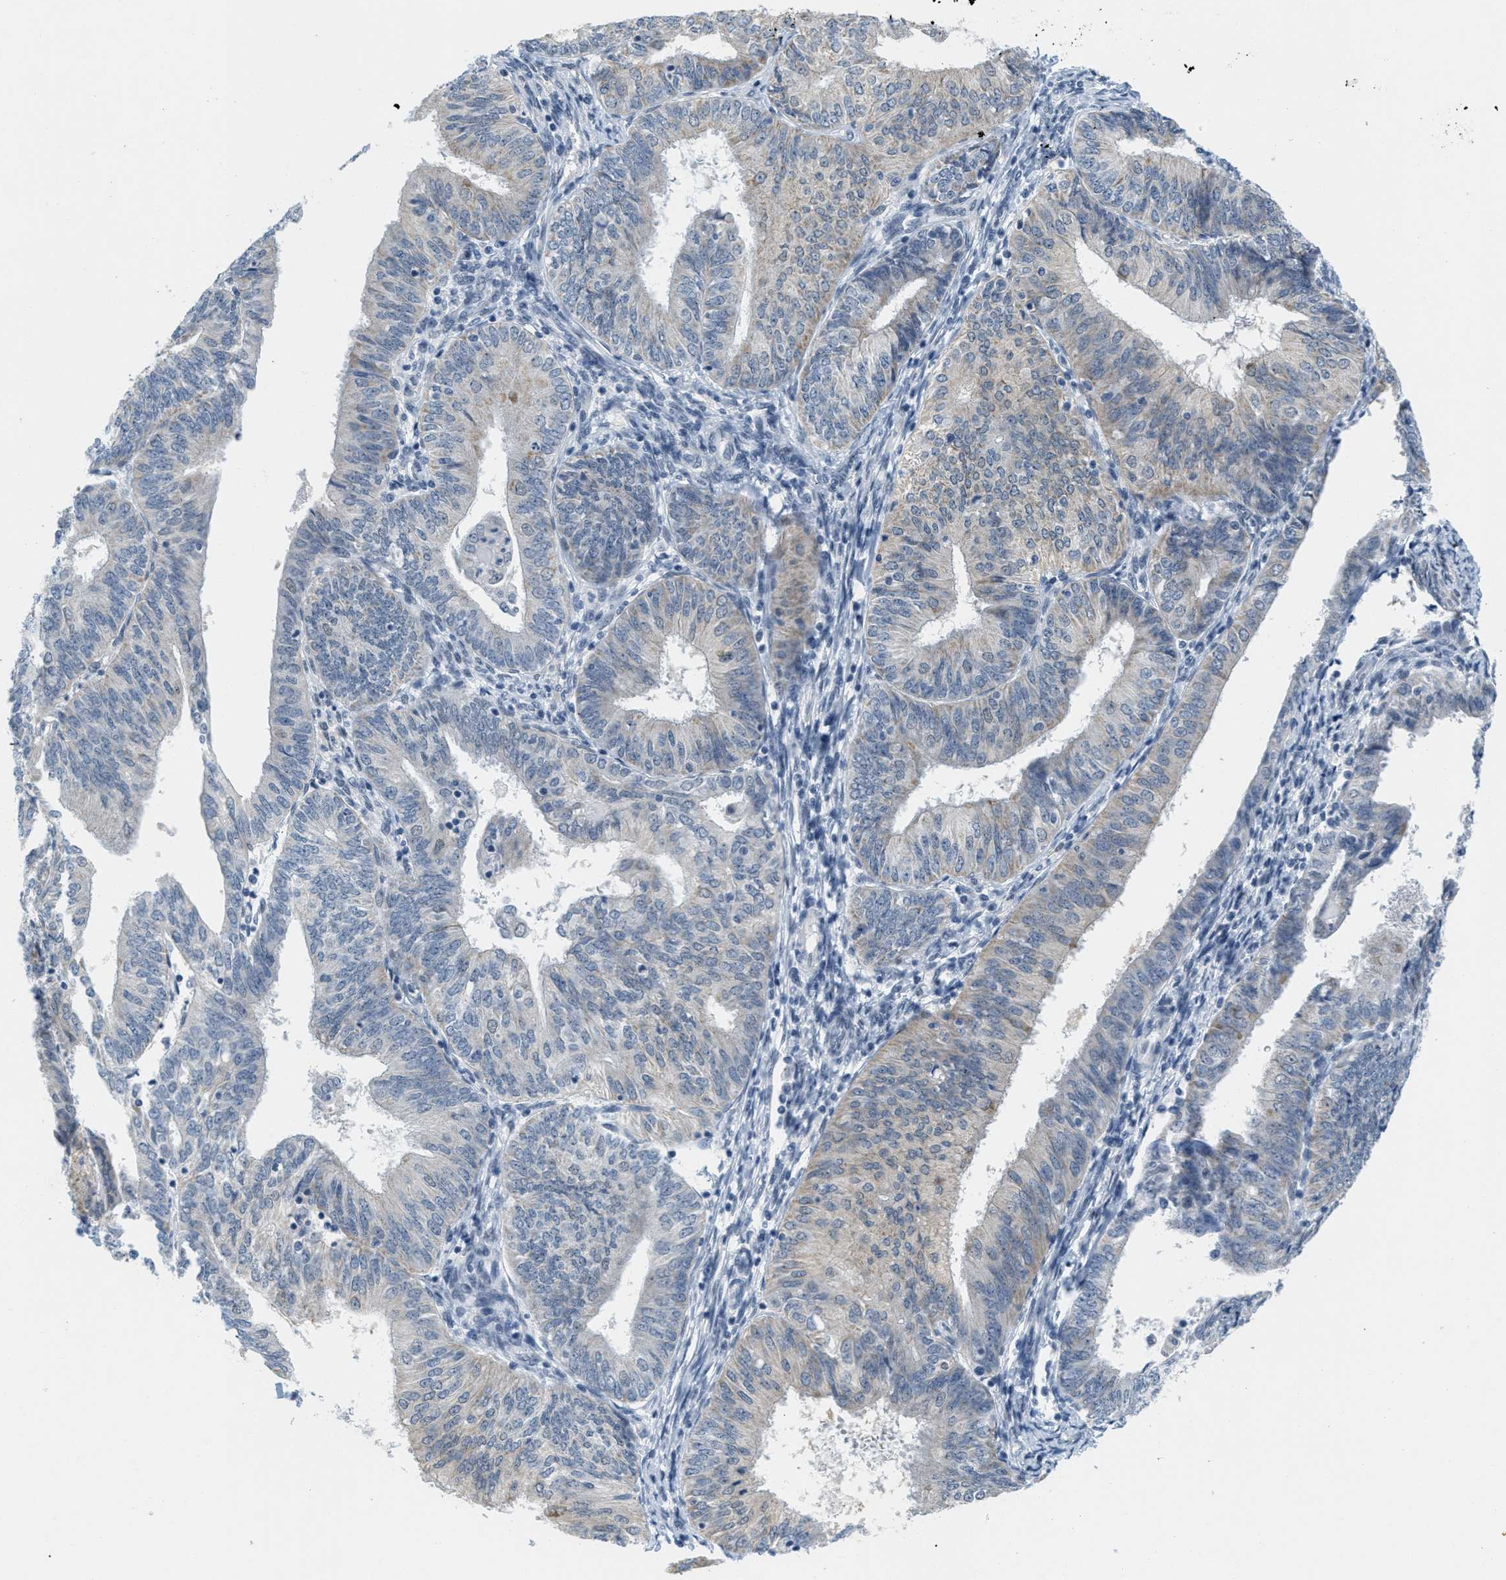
{"staining": {"intensity": "weak", "quantity": "<25%", "location": "cytoplasmic/membranous"}, "tissue": "endometrial cancer", "cell_type": "Tumor cells", "image_type": "cancer", "snomed": [{"axis": "morphology", "description": "Adenocarcinoma, NOS"}, {"axis": "topography", "description": "Endometrium"}], "caption": "The photomicrograph reveals no staining of tumor cells in endometrial cancer.", "gene": "HS3ST2", "patient": {"sex": "female", "age": 58}}